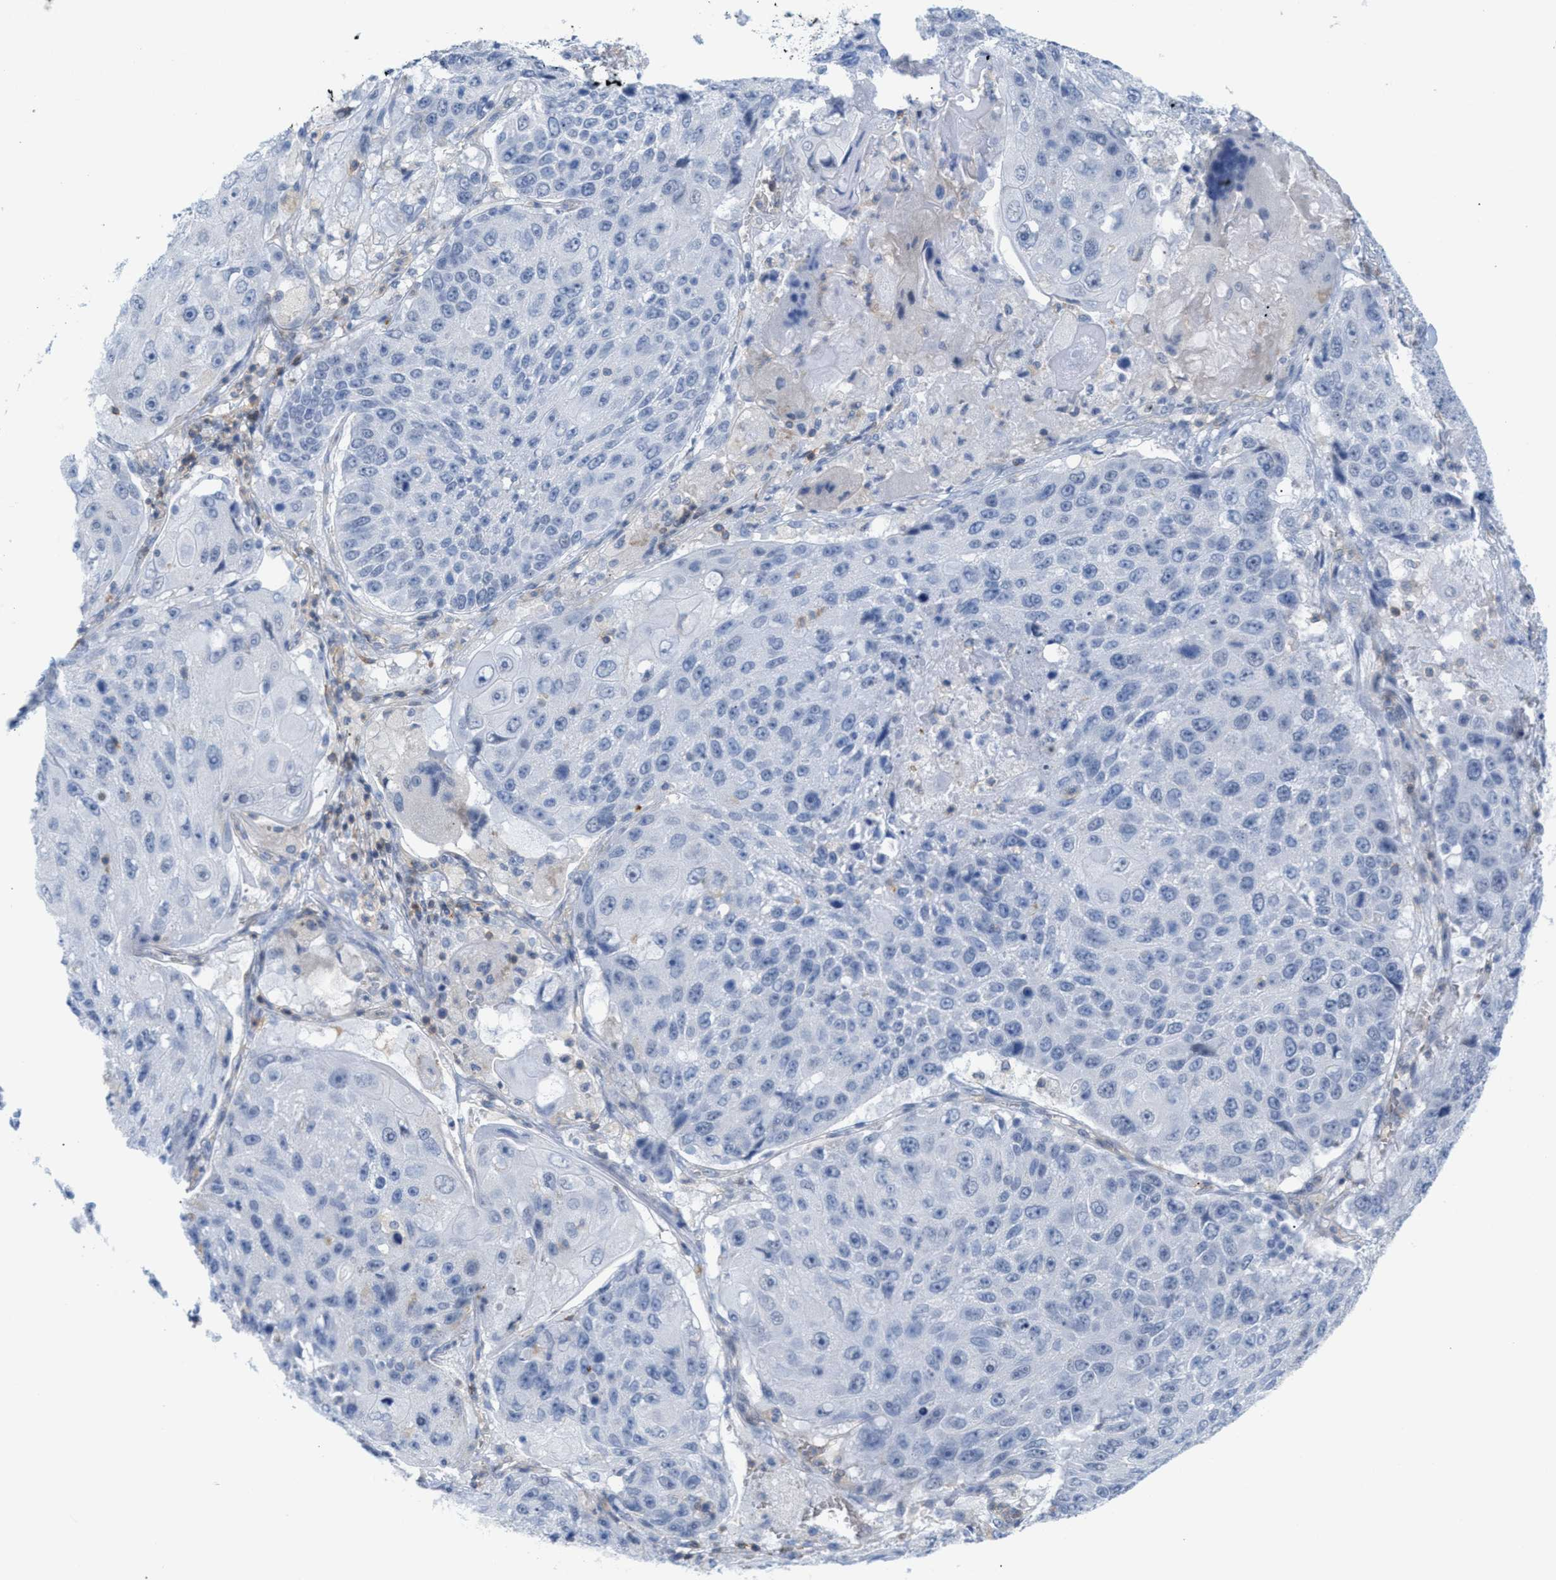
{"staining": {"intensity": "negative", "quantity": "none", "location": "none"}, "tissue": "lung cancer", "cell_type": "Tumor cells", "image_type": "cancer", "snomed": [{"axis": "morphology", "description": "Squamous cell carcinoma, NOS"}, {"axis": "topography", "description": "Lung"}], "caption": "Immunohistochemical staining of lung cancer displays no significant positivity in tumor cells.", "gene": "IL16", "patient": {"sex": "male", "age": 61}}